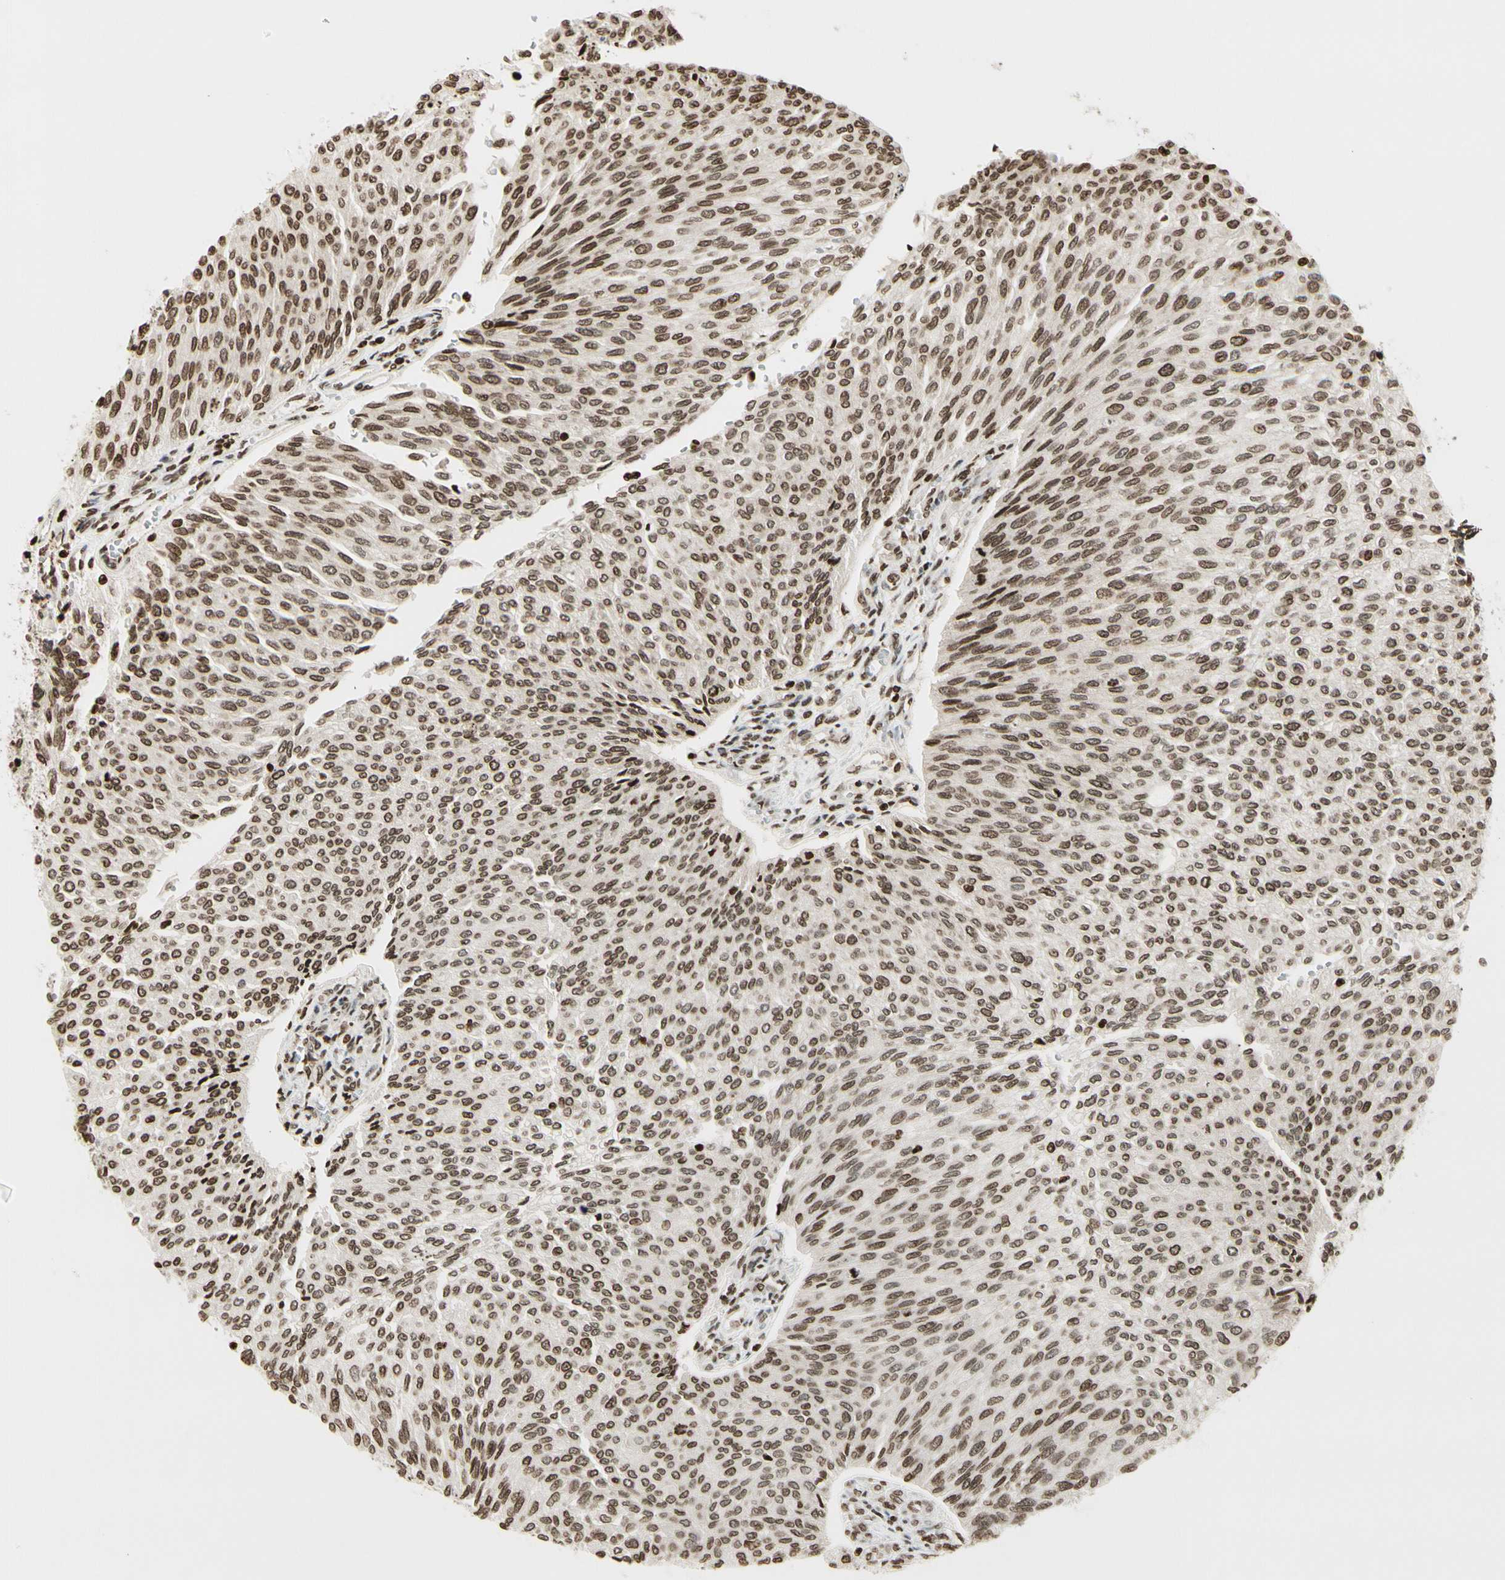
{"staining": {"intensity": "moderate", "quantity": ">75%", "location": "nuclear"}, "tissue": "urothelial cancer", "cell_type": "Tumor cells", "image_type": "cancer", "snomed": [{"axis": "morphology", "description": "Urothelial carcinoma, Low grade"}, {"axis": "topography", "description": "Urinary bladder"}], "caption": "Urothelial cancer stained for a protein (brown) reveals moderate nuclear positive expression in about >75% of tumor cells.", "gene": "RORA", "patient": {"sex": "female", "age": 79}}